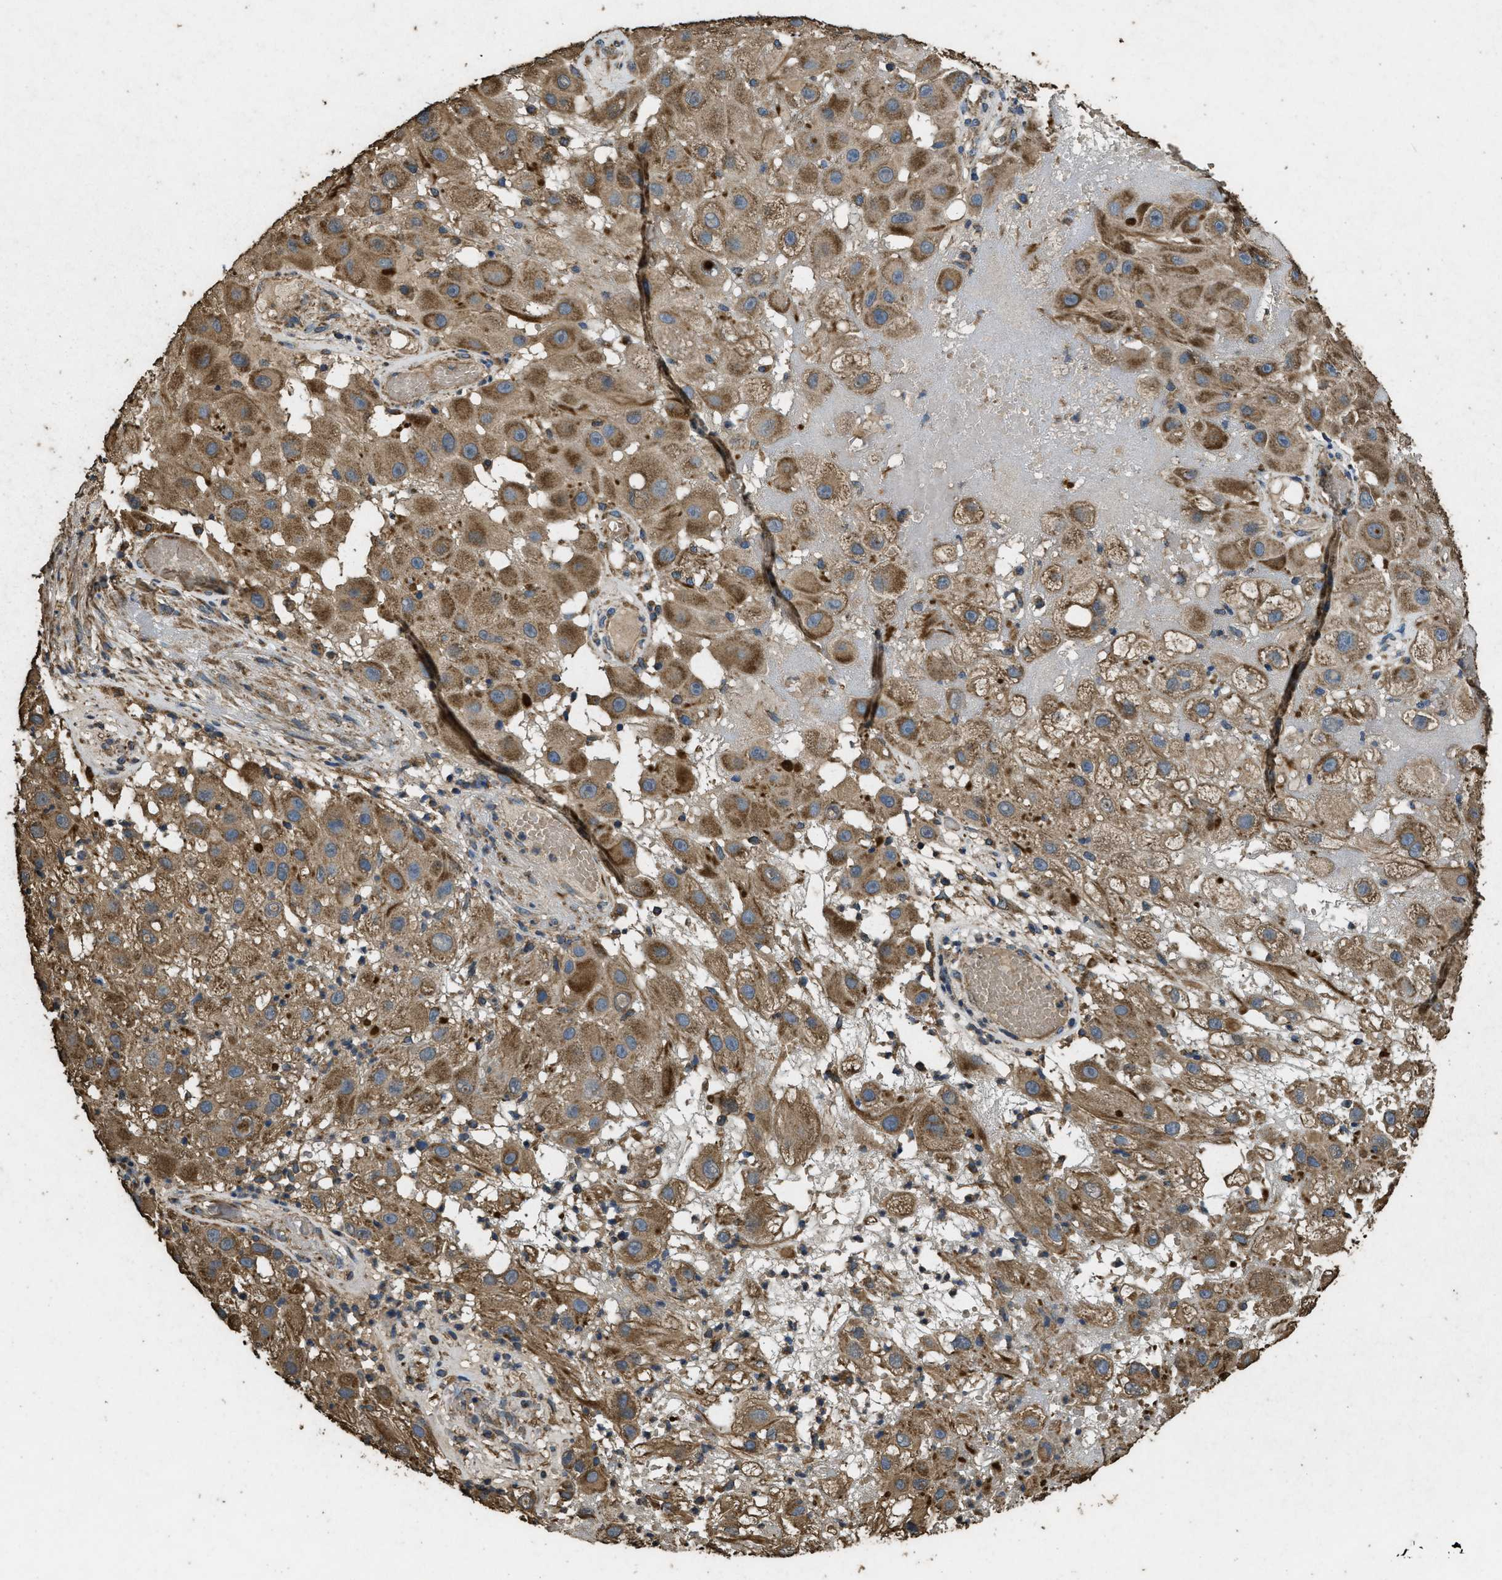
{"staining": {"intensity": "moderate", "quantity": ">75%", "location": "cytoplasmic/membranous"}, "tissue": "melanoma", "cell_type": "Tumor cells", "image_type": "cancer", "snomed": [{"axis": "morphology", "description": "Malignant melanoma, NOS"}, {"axis": "topography", "description": "Skin"}], "caption": "DAB (3,3'-diaminobenzidine) immunohistochemical staining of human melanoma exhibits moderate cytoplasmic/membranous protein staining in about >75% of tumor cells. The staining was performed using DAB (3,3'-diaminobenzidine) to visualize the protein expression in brown, while the nuclei were stained in blue with hematoxylin (Magnification: 20x).", "gene": "CYRIA", "patient": {"sex": "female", "age": 81}}